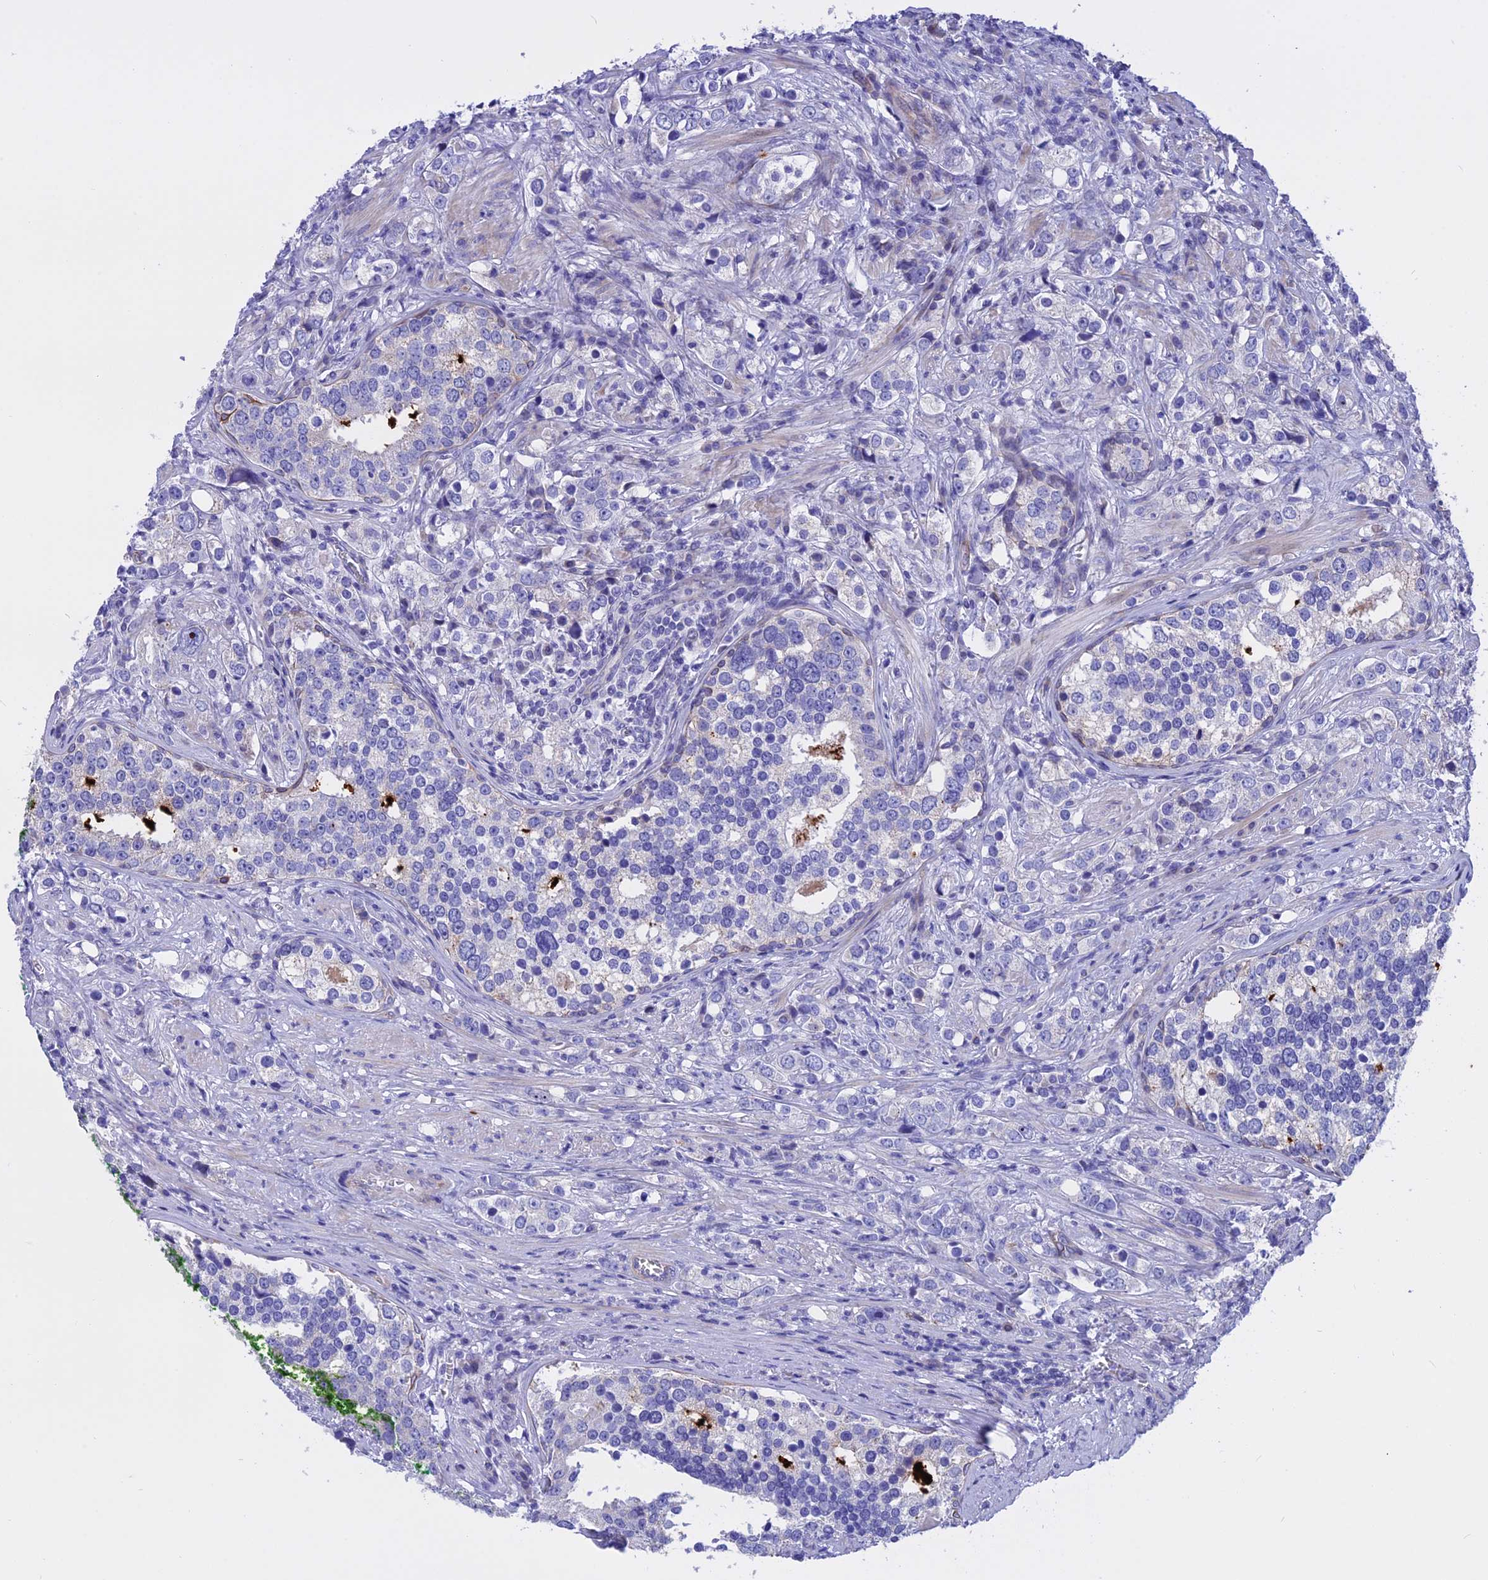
{"staining": {"intensity": "negative", "quantity": "none", "location": "none"}, "tissue": "prostate cancer", "cell_type": "Tumor cells", "image_type": "cancer", "snomed": [{"axis": "morphology", "description": "Adenocarcinoma, High grade"}, {"axis": "topography", "description": "Prostate"}], "caption": "Immunohistochemical staining of prostate cancer shows no significant staining in tumor cells.", "gene": "TMEM138", "patient": {"sex": "male", "age": 71}}